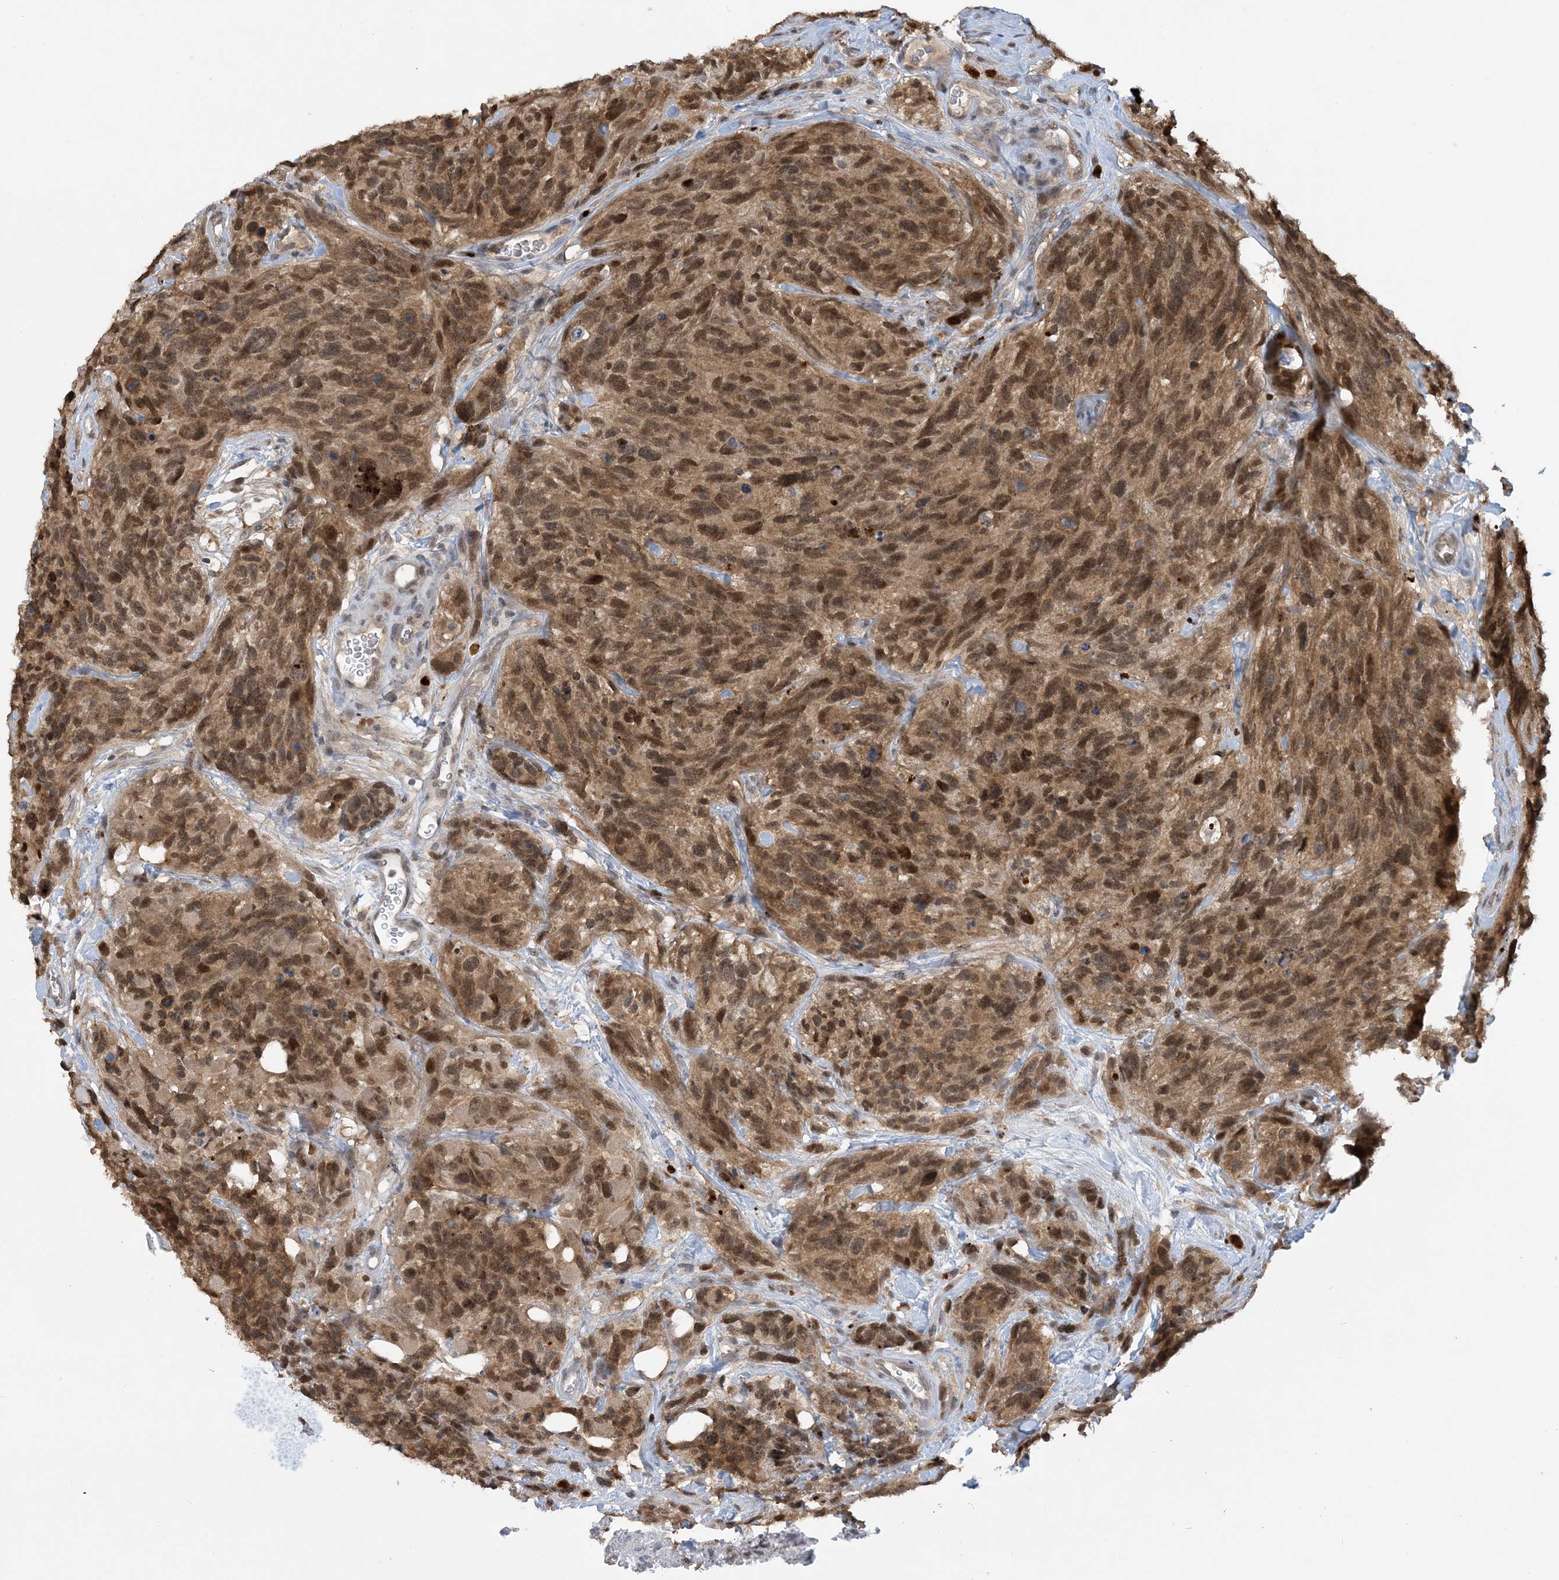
{"staining": {"intensity": "moderate", "quantity": ">75%", "location": "cytoplasmic/membranous,nuclear"}, "tissue": "glioma", "cell_type": "Tumor cells", "image_type": "cancer", "snomed": [{"axis": "morphology", "description": "Glioma, malignant, High grade"}, {"axis": "topography", "description": "Brain"}], "caption": "Malignant glioma (high-grade) stained for a protein (brown) exhibits moderate cytoplasmic/membranous and nuclear positive staining in approximately >75% of tumor cells.", "gene": "ACYP2", "patient": {"sex": "male", "age": 69}}